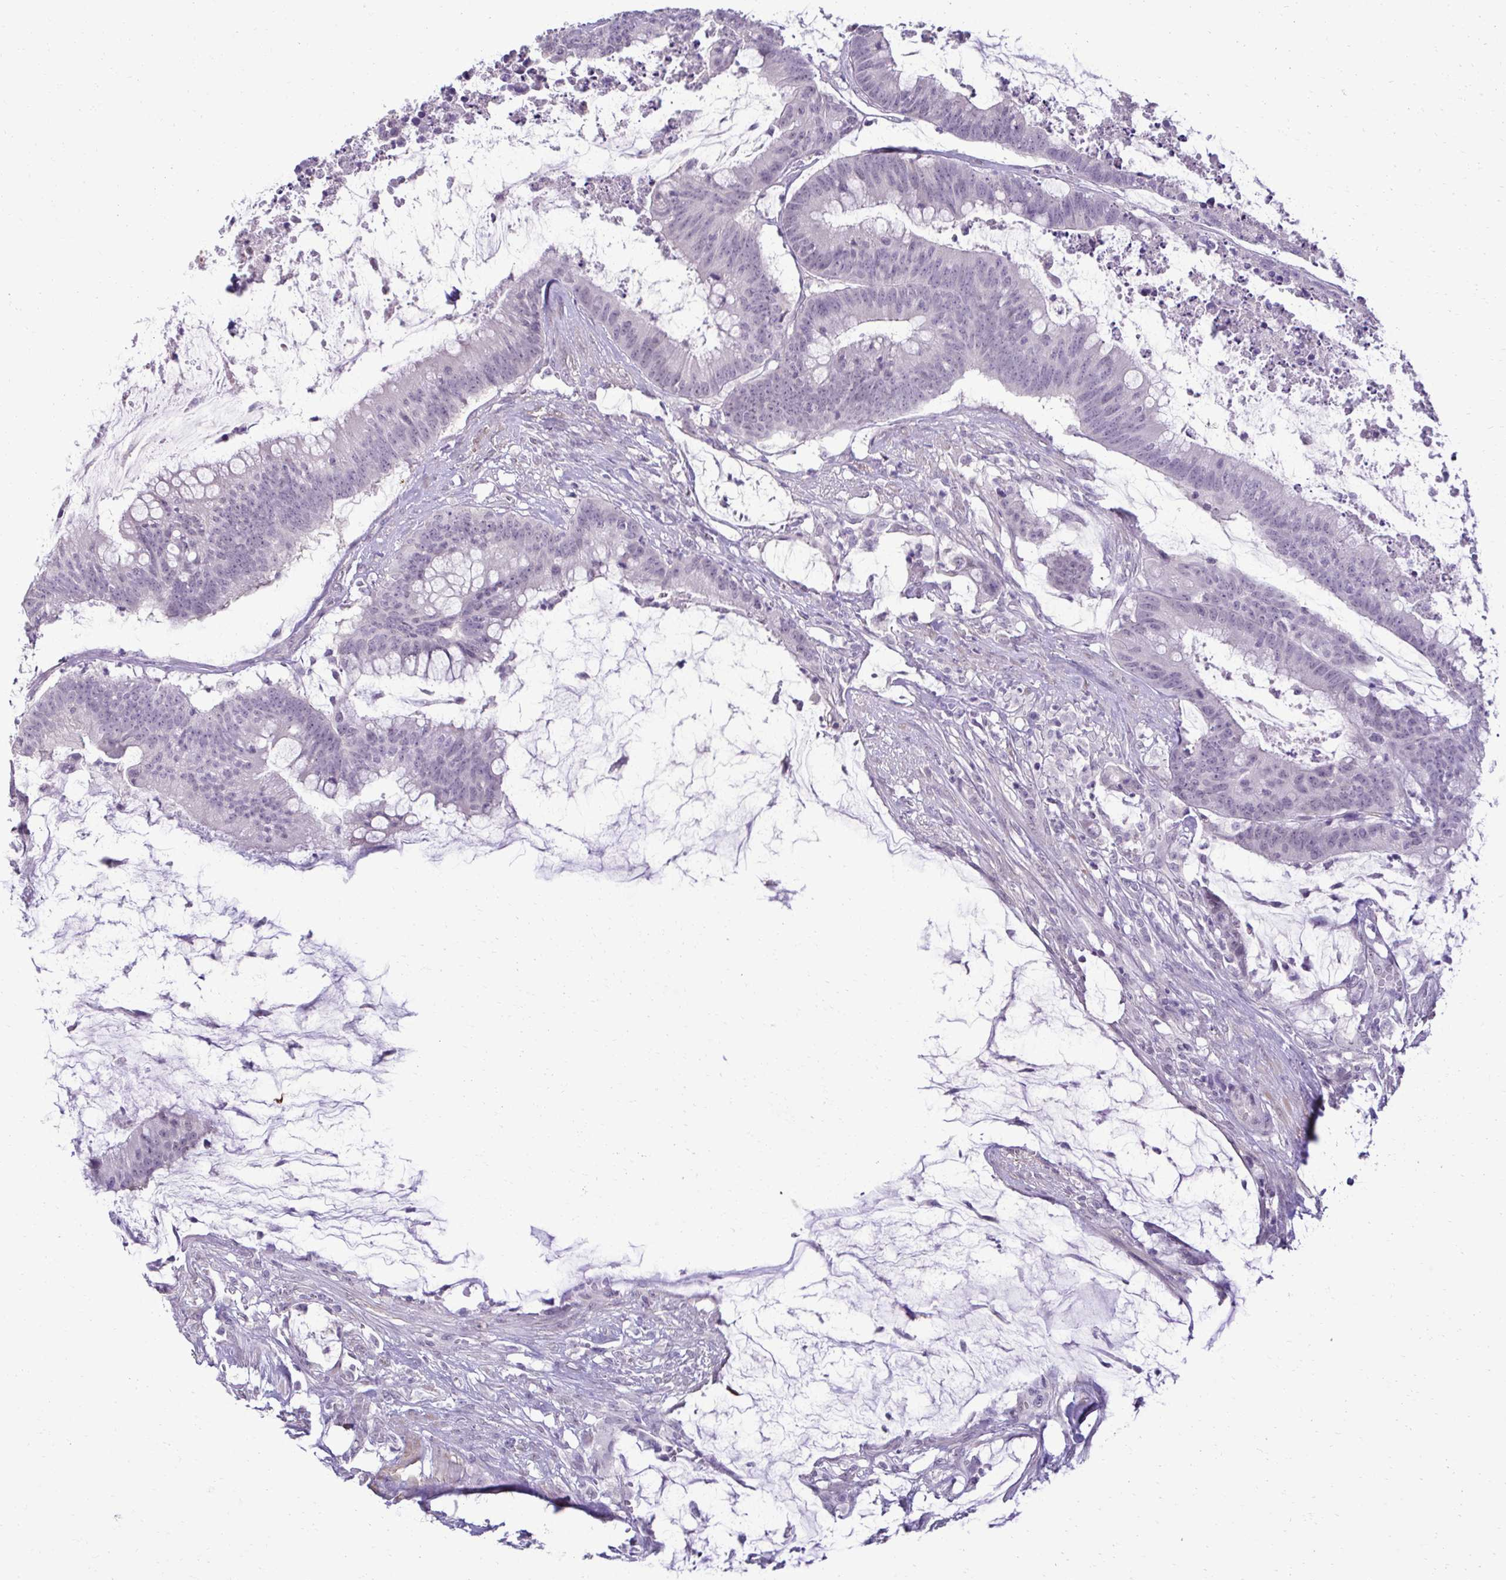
{"staining": {"intensity": "negative", "quantity": "none", "location": "none"}, "tissue": "colorectal cancer", "cell_type": "Tumor cells", "image_type": "cancer", "snomed": [{"axis": "morphology", "description": "Adenocarcinoma, NOS"}, {"axis": "topography", "description": "Colon"}], "caption": "High magnification brightfield microscopy of colorectal cancer (adenocarcinoma) stained with DAB (3,3'-diaminobenzidine) (brown) and counterstained with hematoxylin (blue): tumor cells show no significant positivity. (DAB immunohistochemistry (IHC) visualized using brightfield microscopy, high magnification).", "gene": "SLC30A3", "patient": {"sex": "male", "age": 62}}